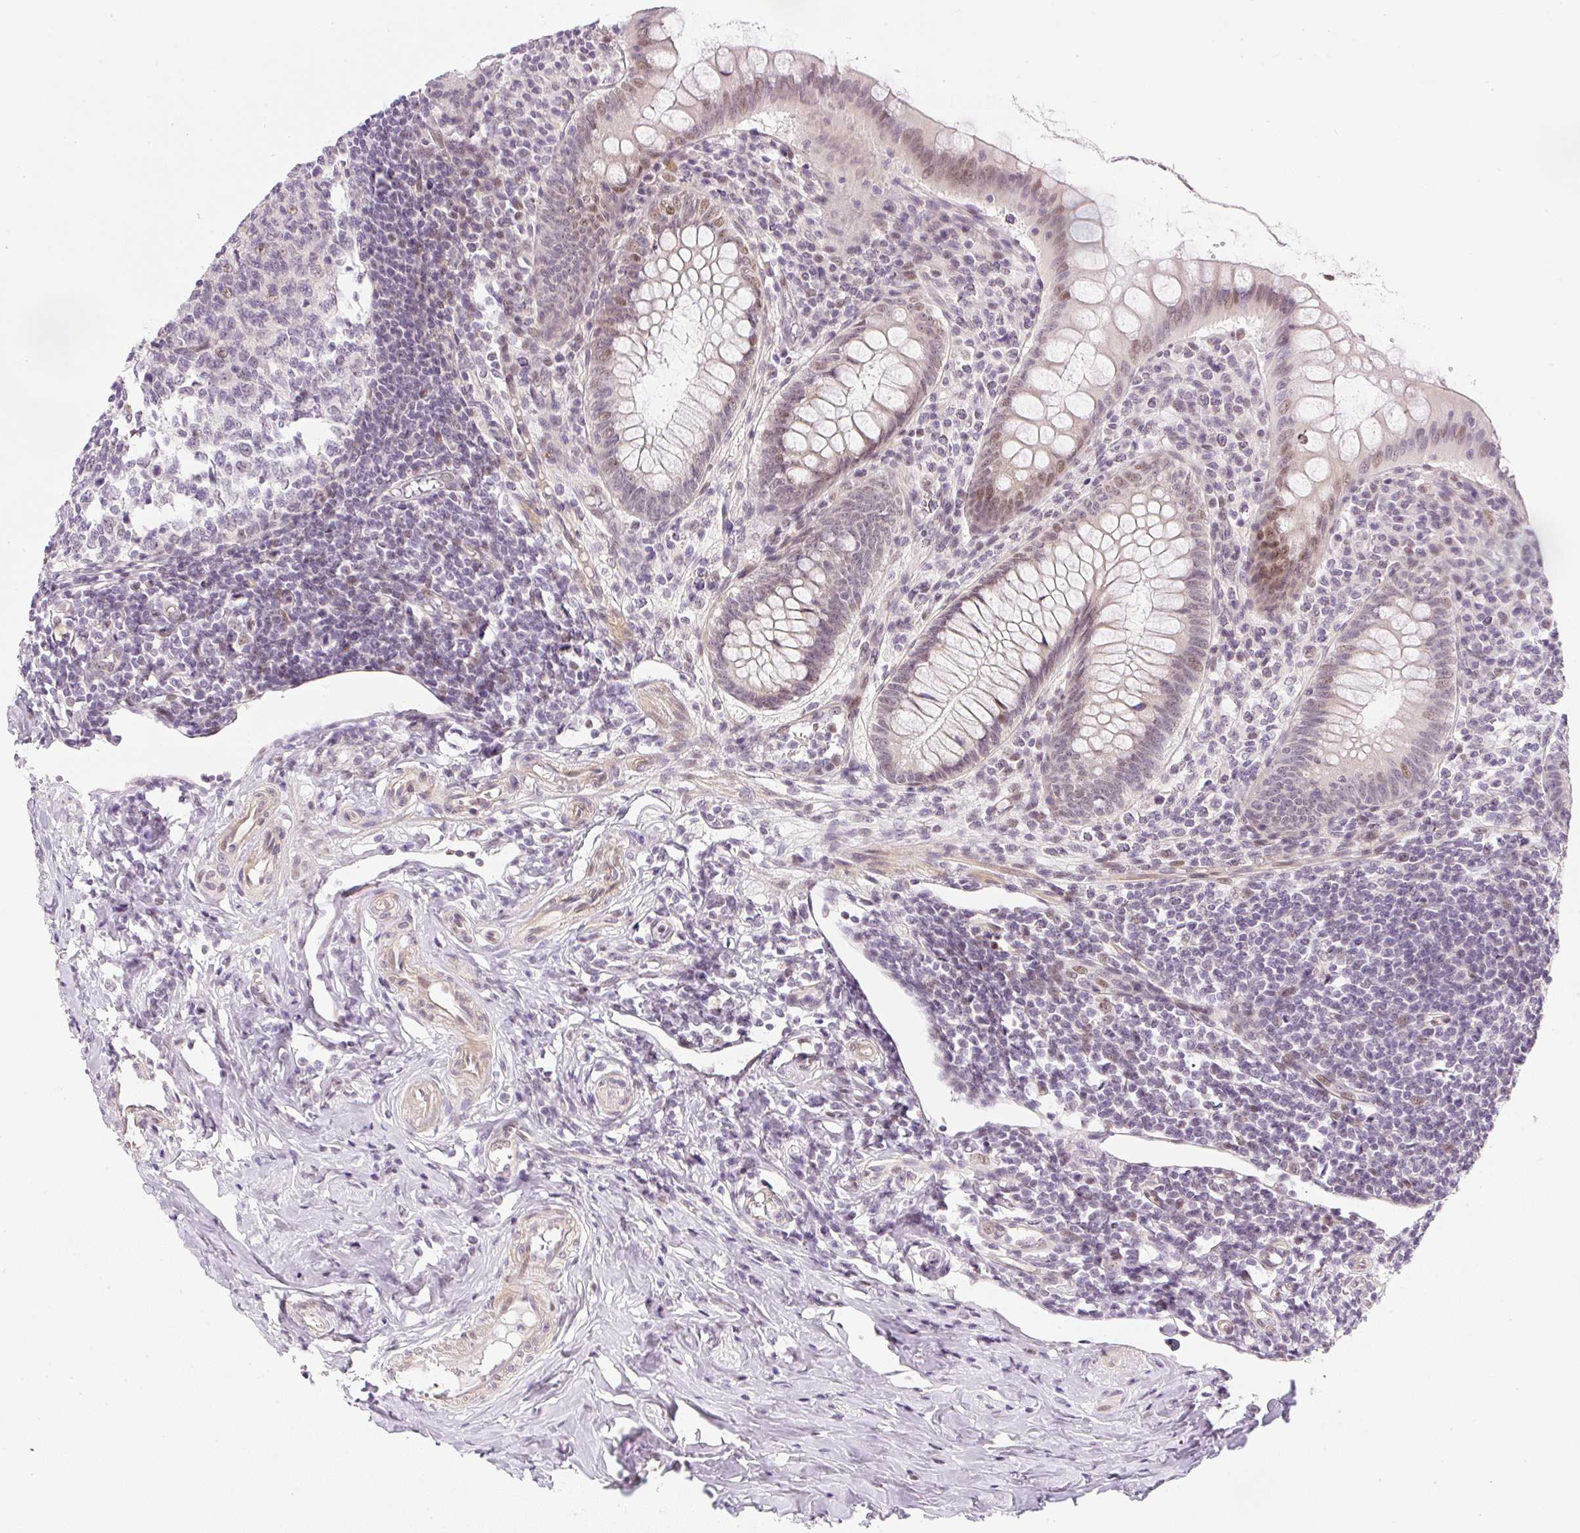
{"staining": {"intensity": "moderate", "quantity": "25%-75%", "location": "nuclear"}, "tissue": "appendix", "cell_type": "Glandular cells", "image_type": "normal", "snomed": [{"axis": "morphology", "description": "Normal tissue, NOS"}, {"axis": "topography", "description": "Appendix"}], "caption": "Brown immunohistochemical staining in unremarkable appendix demonstrates moderate nuclear staining in approximately 25%-75% of glandular cells. (DAB (3,3'-diaminobenzidine) = brown stain, brightfield microscopy at high magnification).", "gene": "DPPA4", "patient": {"sex": "female", "age": 33}}